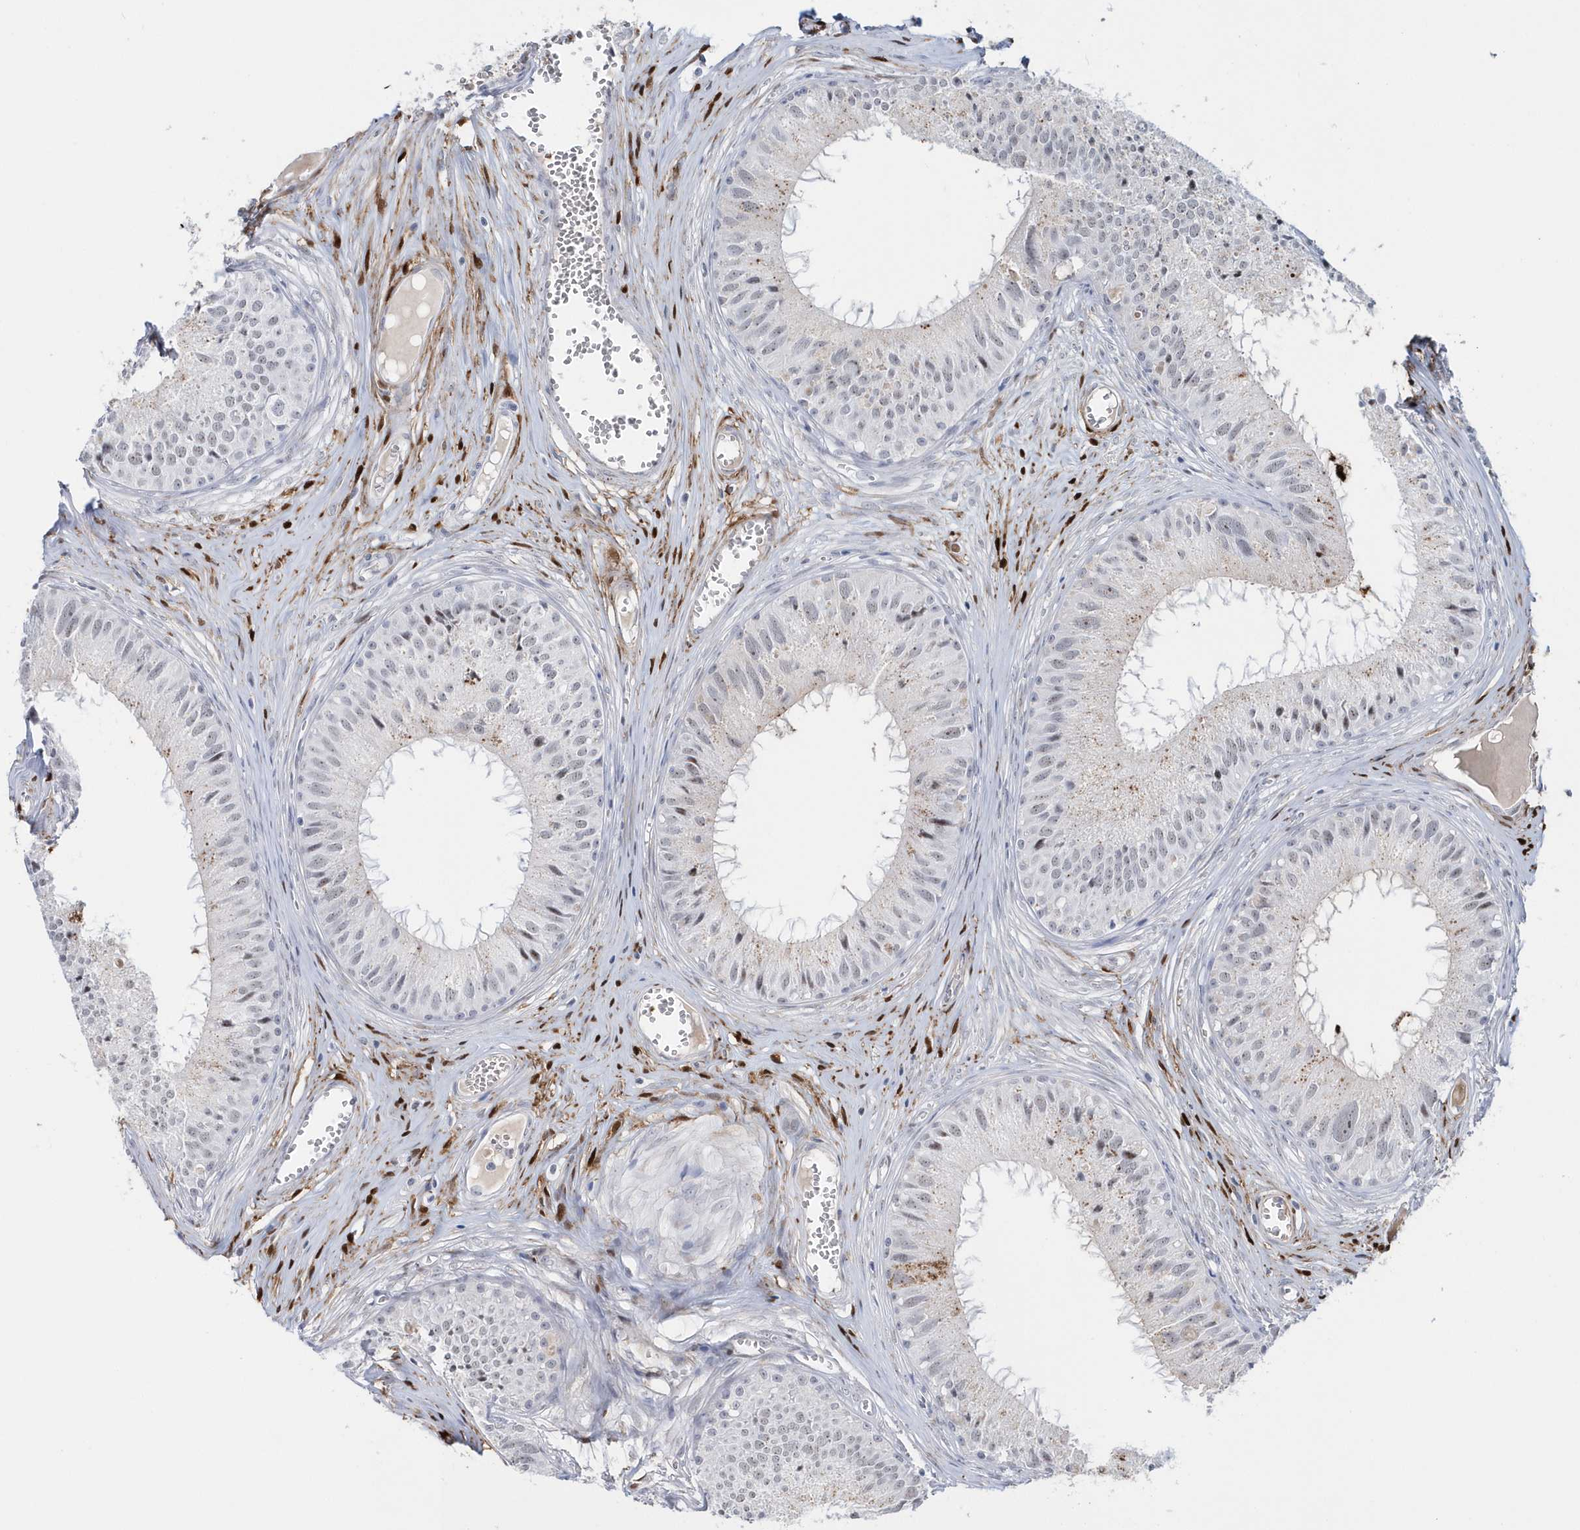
{"staining": {"intensity": "moderate", "quantity": "<25%", "location": "cytoplasmic/membranous,nuclear"}, "tissue": "epididymis", "cell_type": "Glandular cells", "image_type": "normal", "snomed": [{"axis": "morphology", "description": "Normal tissue, NOS"}, {"axis": "topography", "description": "Epididymis"}], "caption": "High-magnification brightfield microscopy of unremarkable epididymis stained with DAB (brown) and counterstained with hematoxylin (blue). glandular cells exhibit moderate cytoplasmic/membranous,nuclear positivity is appreciated in approximately<25% of cells. The protein is stained brown, and the nuclei are stained in blue (DAB IHC with brightfield microscopy, high magnification).", "gene": "ASCL4", "patient": {"sex": "male", "age": 36}}